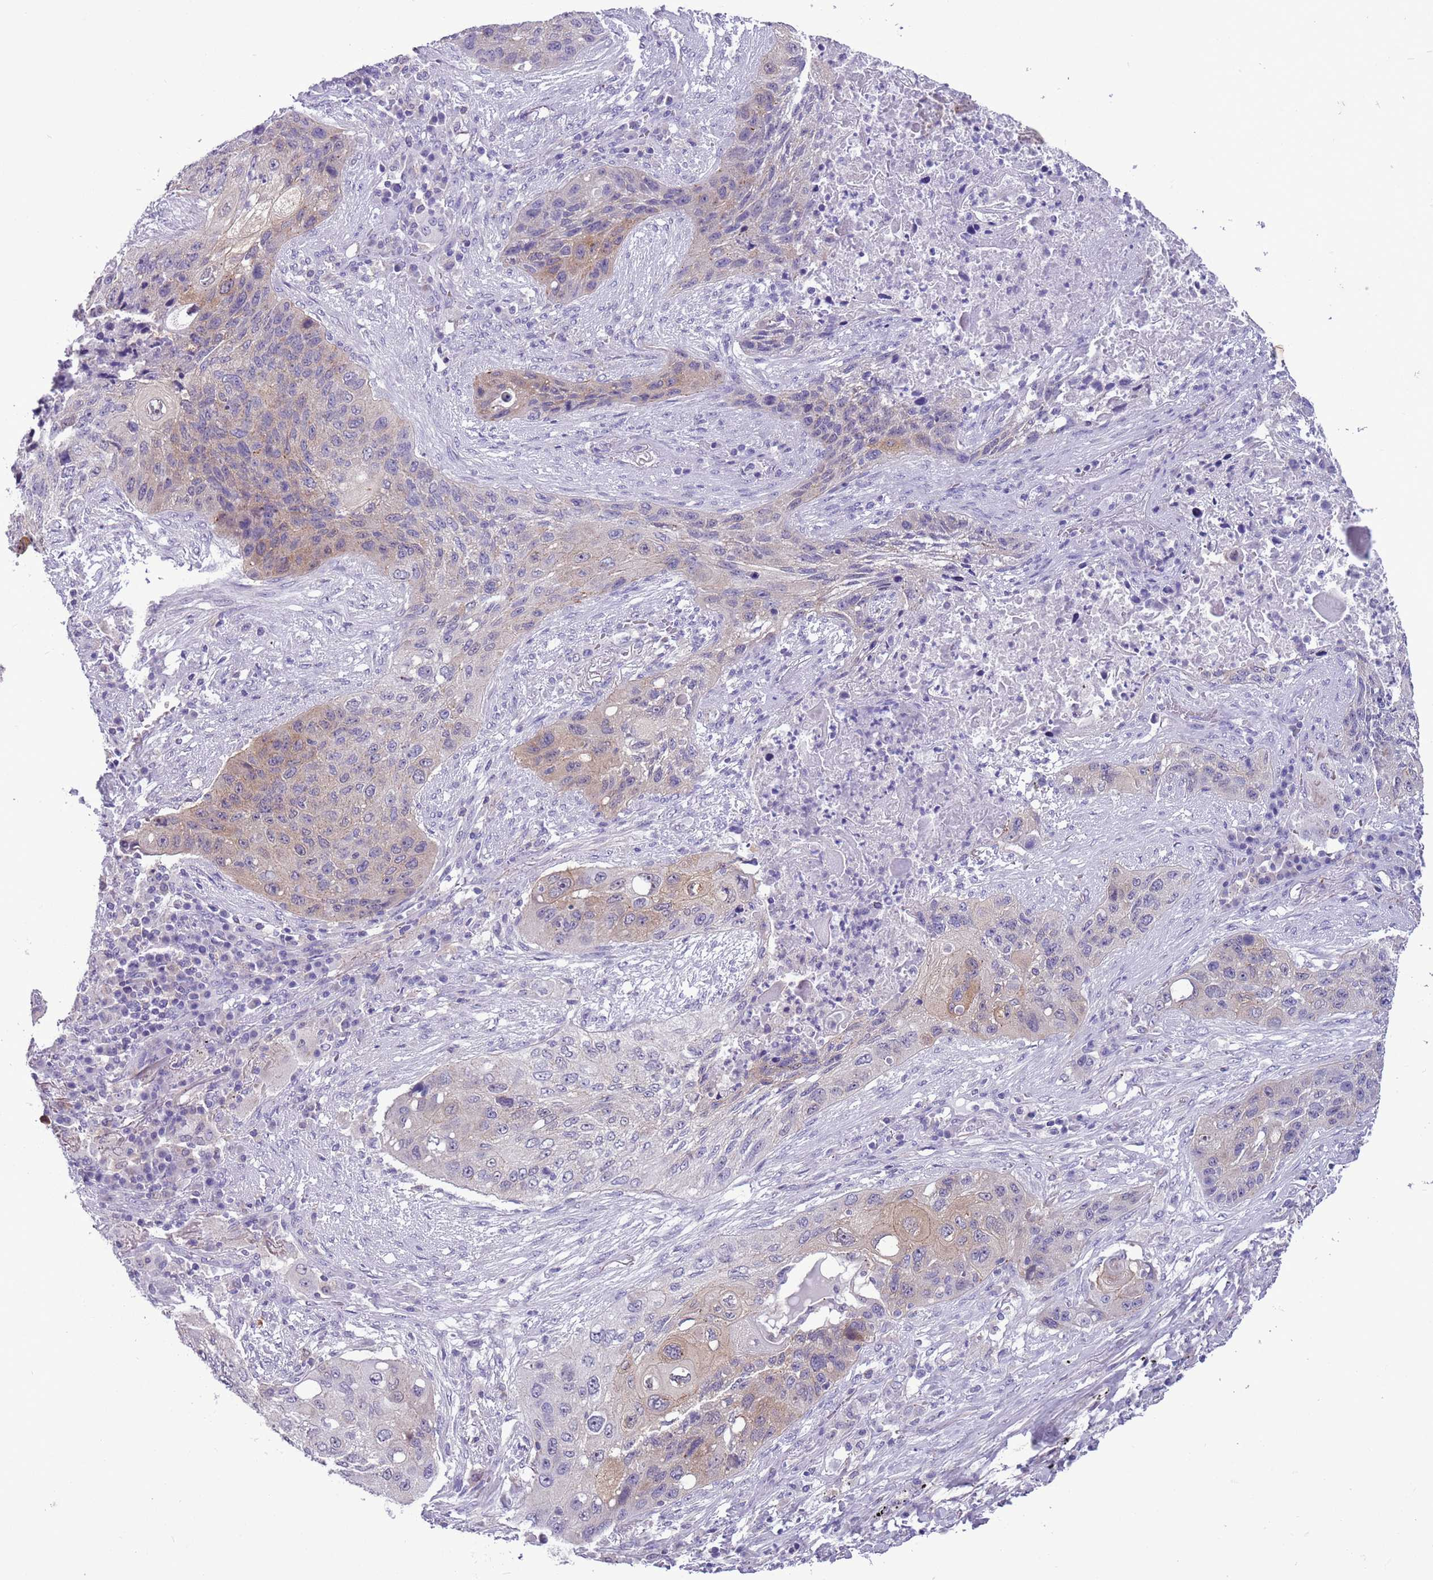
{"staining": {"intensity": "moderate", "quantity": "25%-75%", "location": "cytoplasmic/membranous"}, "tissue": "lung cancer", "cell_type": "Tumor cells", "image_type": "cancer", "snomed": [{"axis": "morphology", "description": "Squamous cell carcinoma, NOS"}, {"axis": "topography", "description": "Lung"}], "caption": "Tumor cells exhibit medium levels of moderate cytoplasmic/membranous expression in about 25%-75% of cells in squamous cell carcinoma (lung). The protein is stained brown, and the nuclei are stained in blue (DAB (3,3'-diaminobenzidine) IHC with brightfield microscopy, high magnification).", "gene": "PFKFB2", "patient": {"sex": "female", "age": 63}}